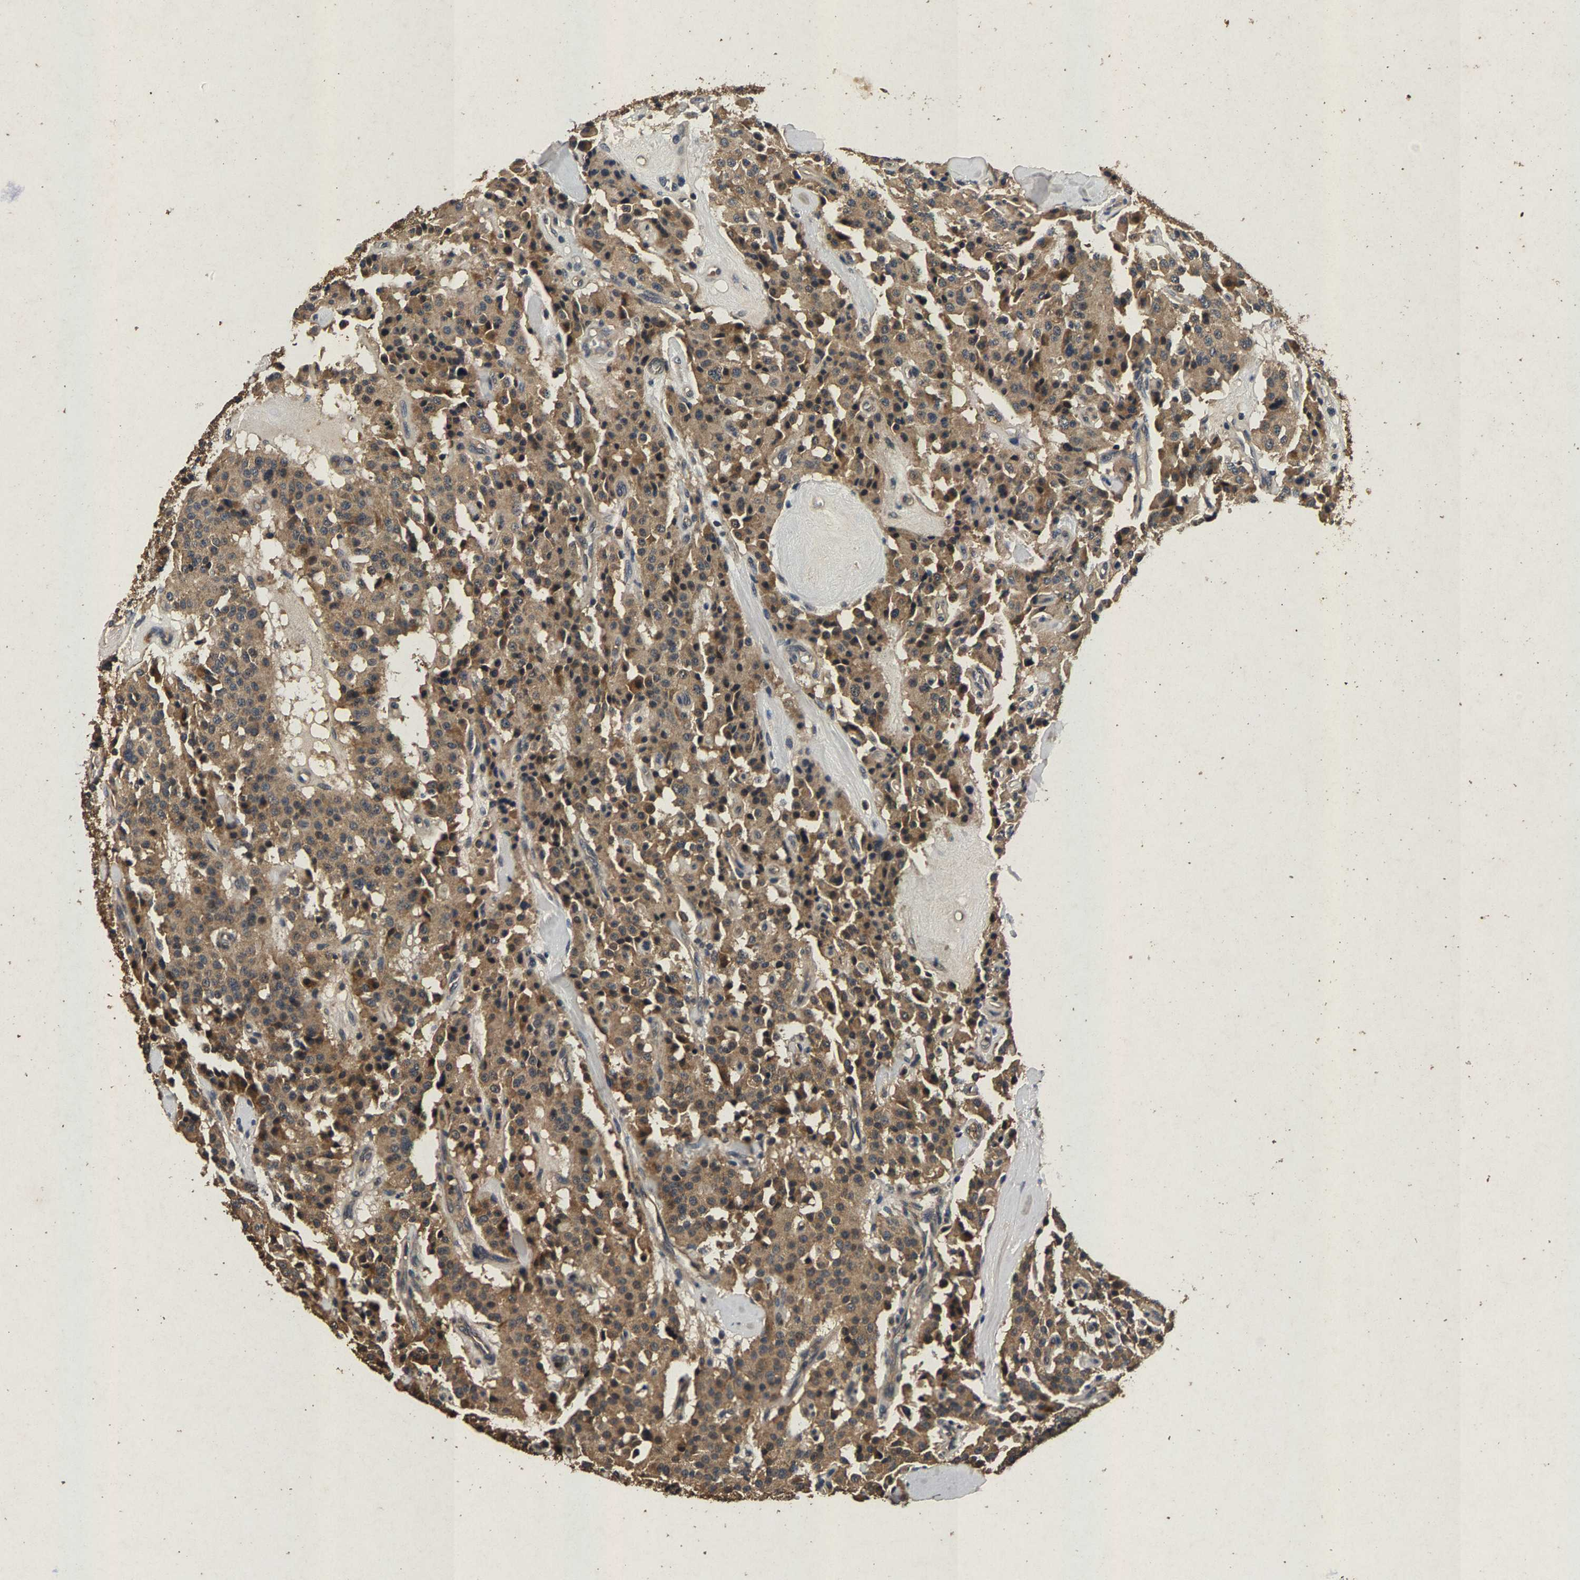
{"staining": {"intensity": "weak", "quantity": ">75%", "location": "cytoplasmic/membranous"}, "tissue": "carcinoid", "cell_type": "Tumor cells", "image_type": "cancer", "snomed": [{"axis": "morphology", "description": "Carcinoid, malignant, NOS"}, {"axis": "topography", "description": "Lung"}], "caption": "Protein expression analysis of human carcinoid reveals weak cytoplasmic/membranous positivity in approximately >75% of tumor cells.", "gene": "PPP1CC", "patient": {"sex": "male", "age": 30}}